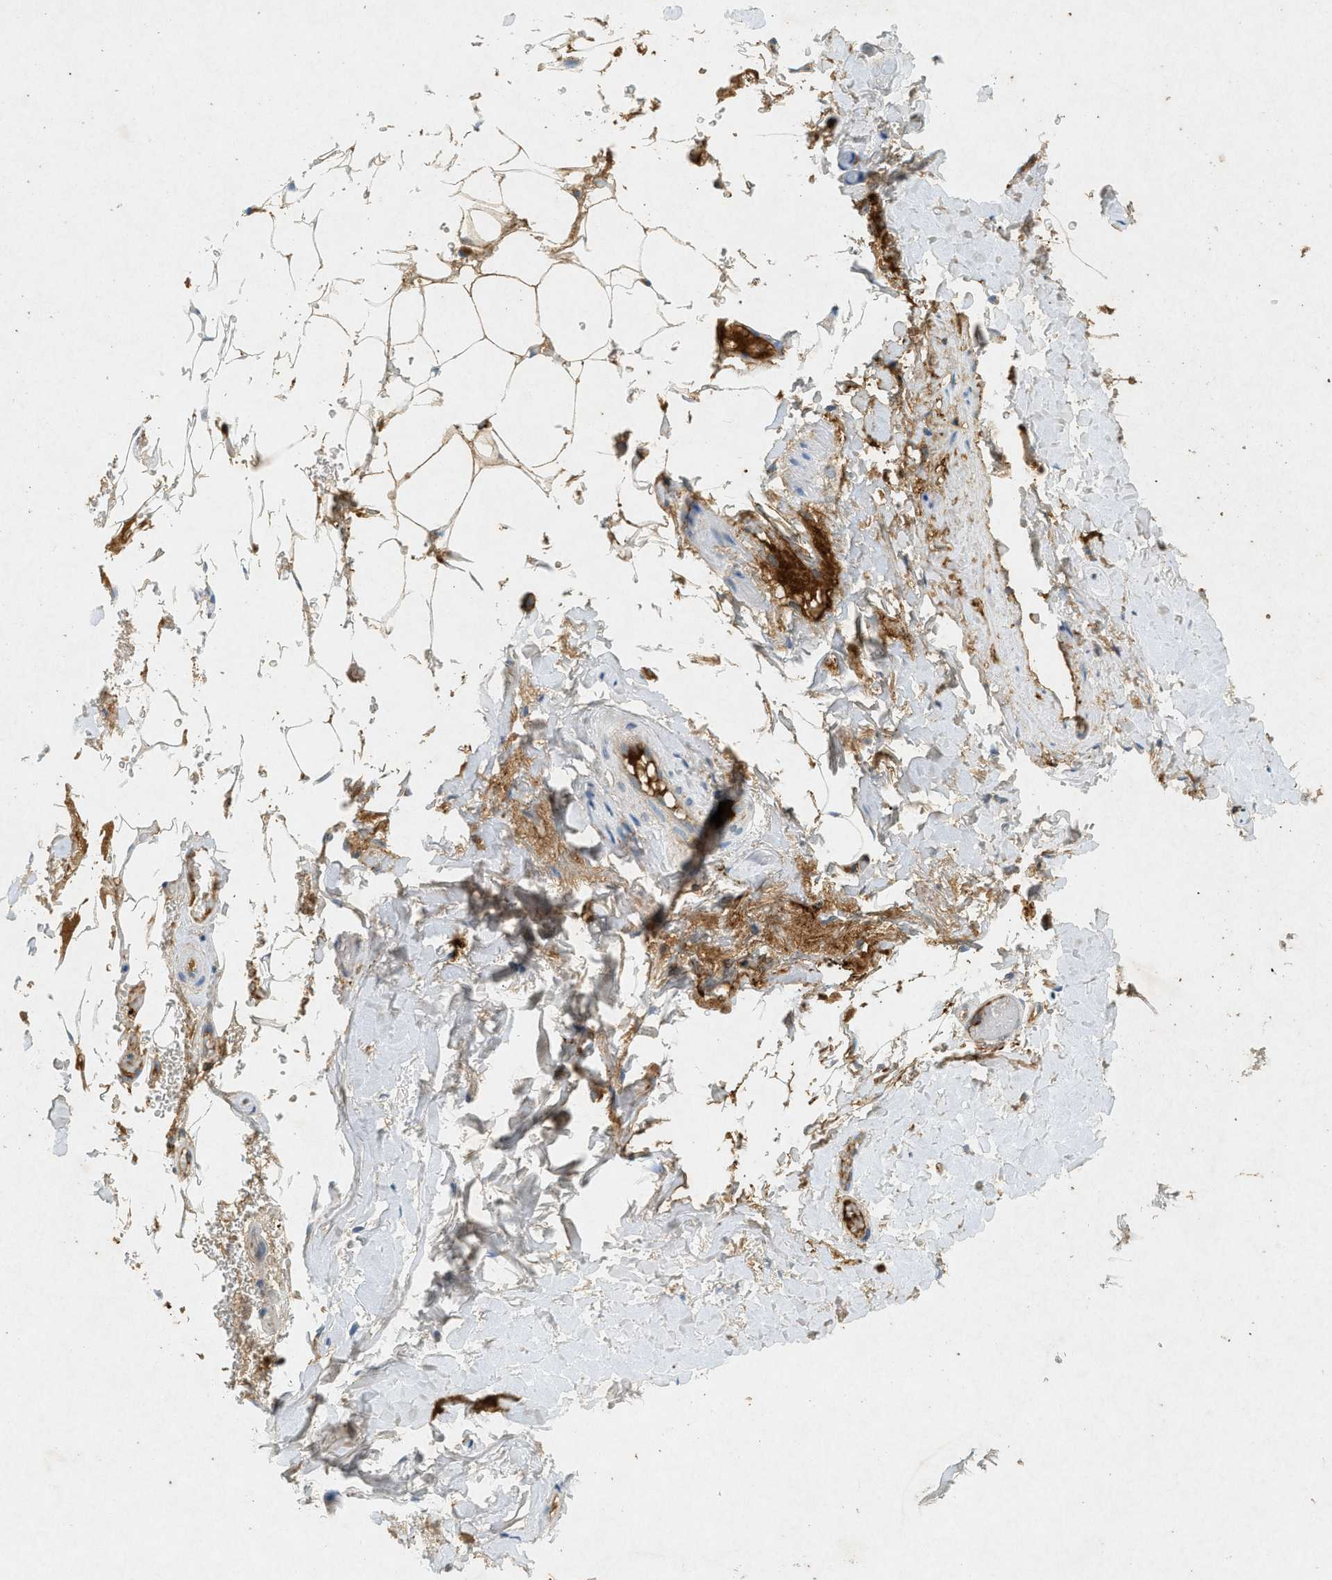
{"staining": {"intensity": "weak", "quantity": ">75%", "location": "cytoplasmic/membranous"}, "tissue": "adipose tissue", "cell_type": "Adipocytes", "image_type": "normal", "snomed": [{"axis": "morphology", "description": "Normal tissue, NOS"}, {"axis": "topography", "description": "Peripheral nerve tissue"}], "caption": "The immunohistochemical stain shows weak cytoplasmic/membranous staining in adipocytes of unremarkable adipose tissue. (Brightfield microscopy of DAB IHC at high magnification).", "gene": "F2", "patient": {"sex": "male", "age": 70}}